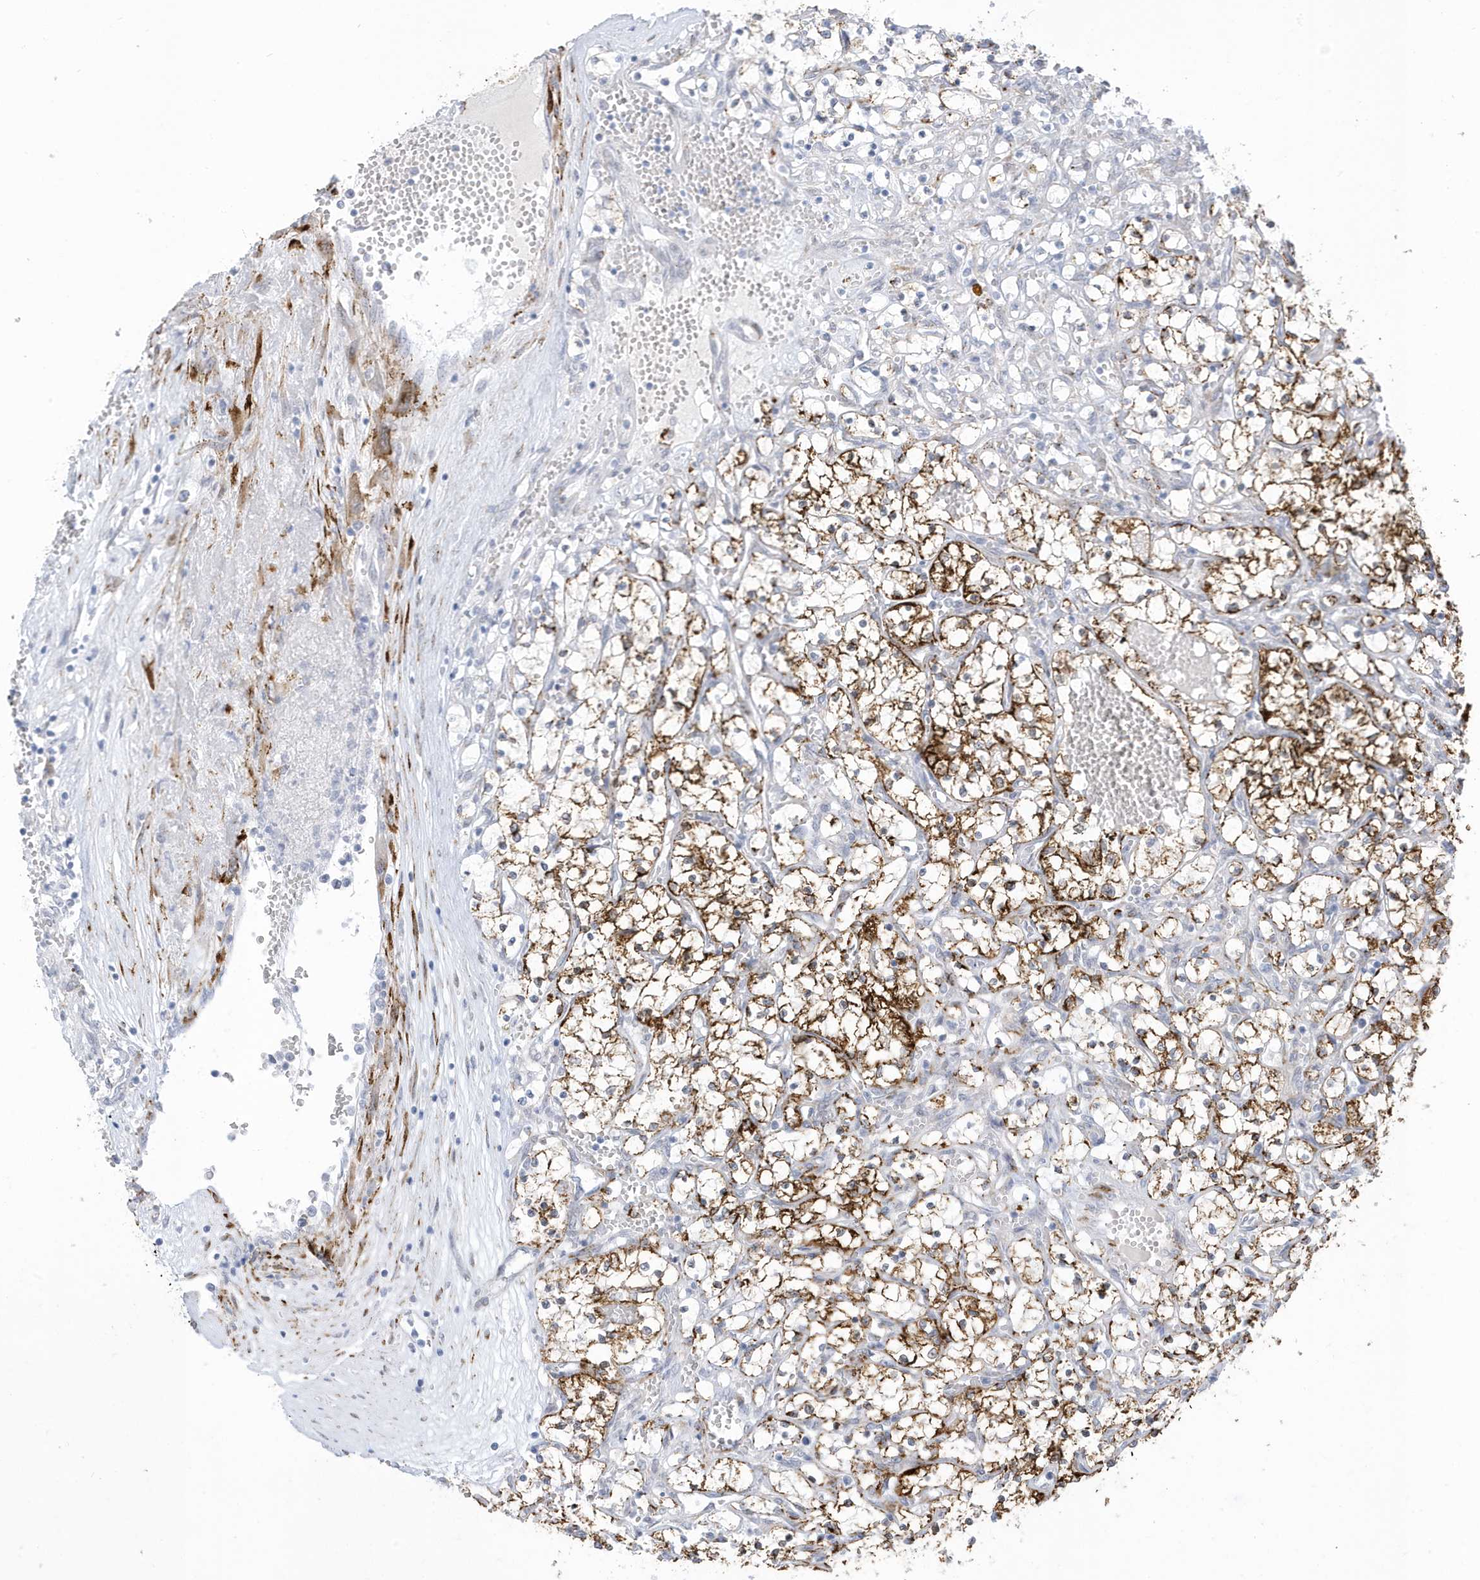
{"staining": {"intensity": "strong", "quantity": "25%-75%", "location": "cytoplasmic/membranous"}, "tissue": "renal cancer", "cell_type": "Tumor cells", "image_type": "cancer", "snomed": [{"axis": "morphology", "description": "Adenocarcinoma, NOS"}, {"axis": "topography", "description": "Kidney"}], "caption": "Brown immunohistochemical staining in renal cancer (adenocarcinoma) shows strong cytoplasmic/membranous positivity in about 25%-75% of tumor cells.", "gene": "PERM1", "patient": {"sex": "female", "age": 69}}